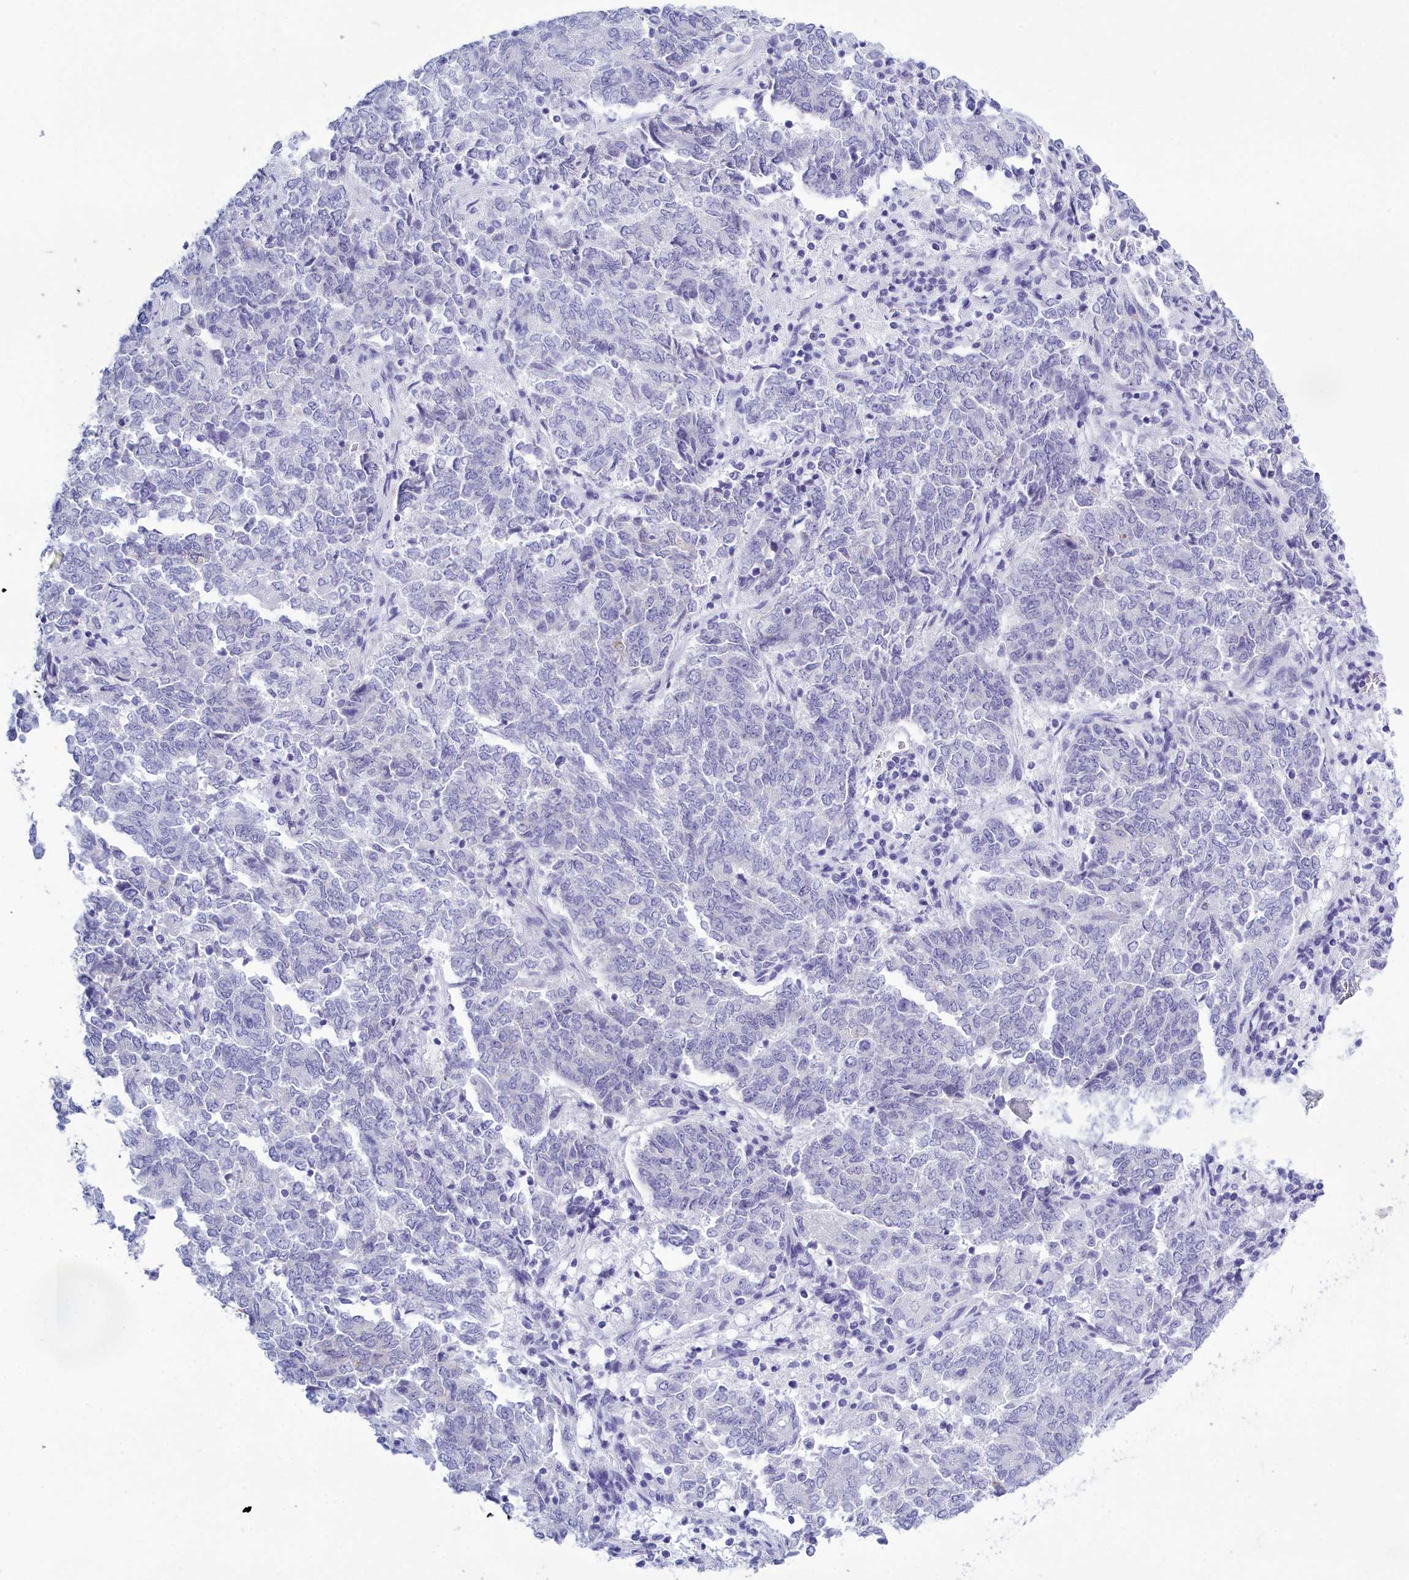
{"staining": {"intensity": "negative", "quantity": "none", "location": "none"}, "tissue": "endometrial cancer", "cell_type": "Tumor cells", "image_type": "cancer", "snomed": [{"axis": "morphology", "description": "Adenocarcinoma, NOS"}, {"axis": "topography", "description": "Endometrium"}], "caption": "Immunohistochemical staining of human endometrial cancer shows no significant staining in tumor cells.", "gene": "TMEM97", "patient": {"sex": "female", "age": 80}}